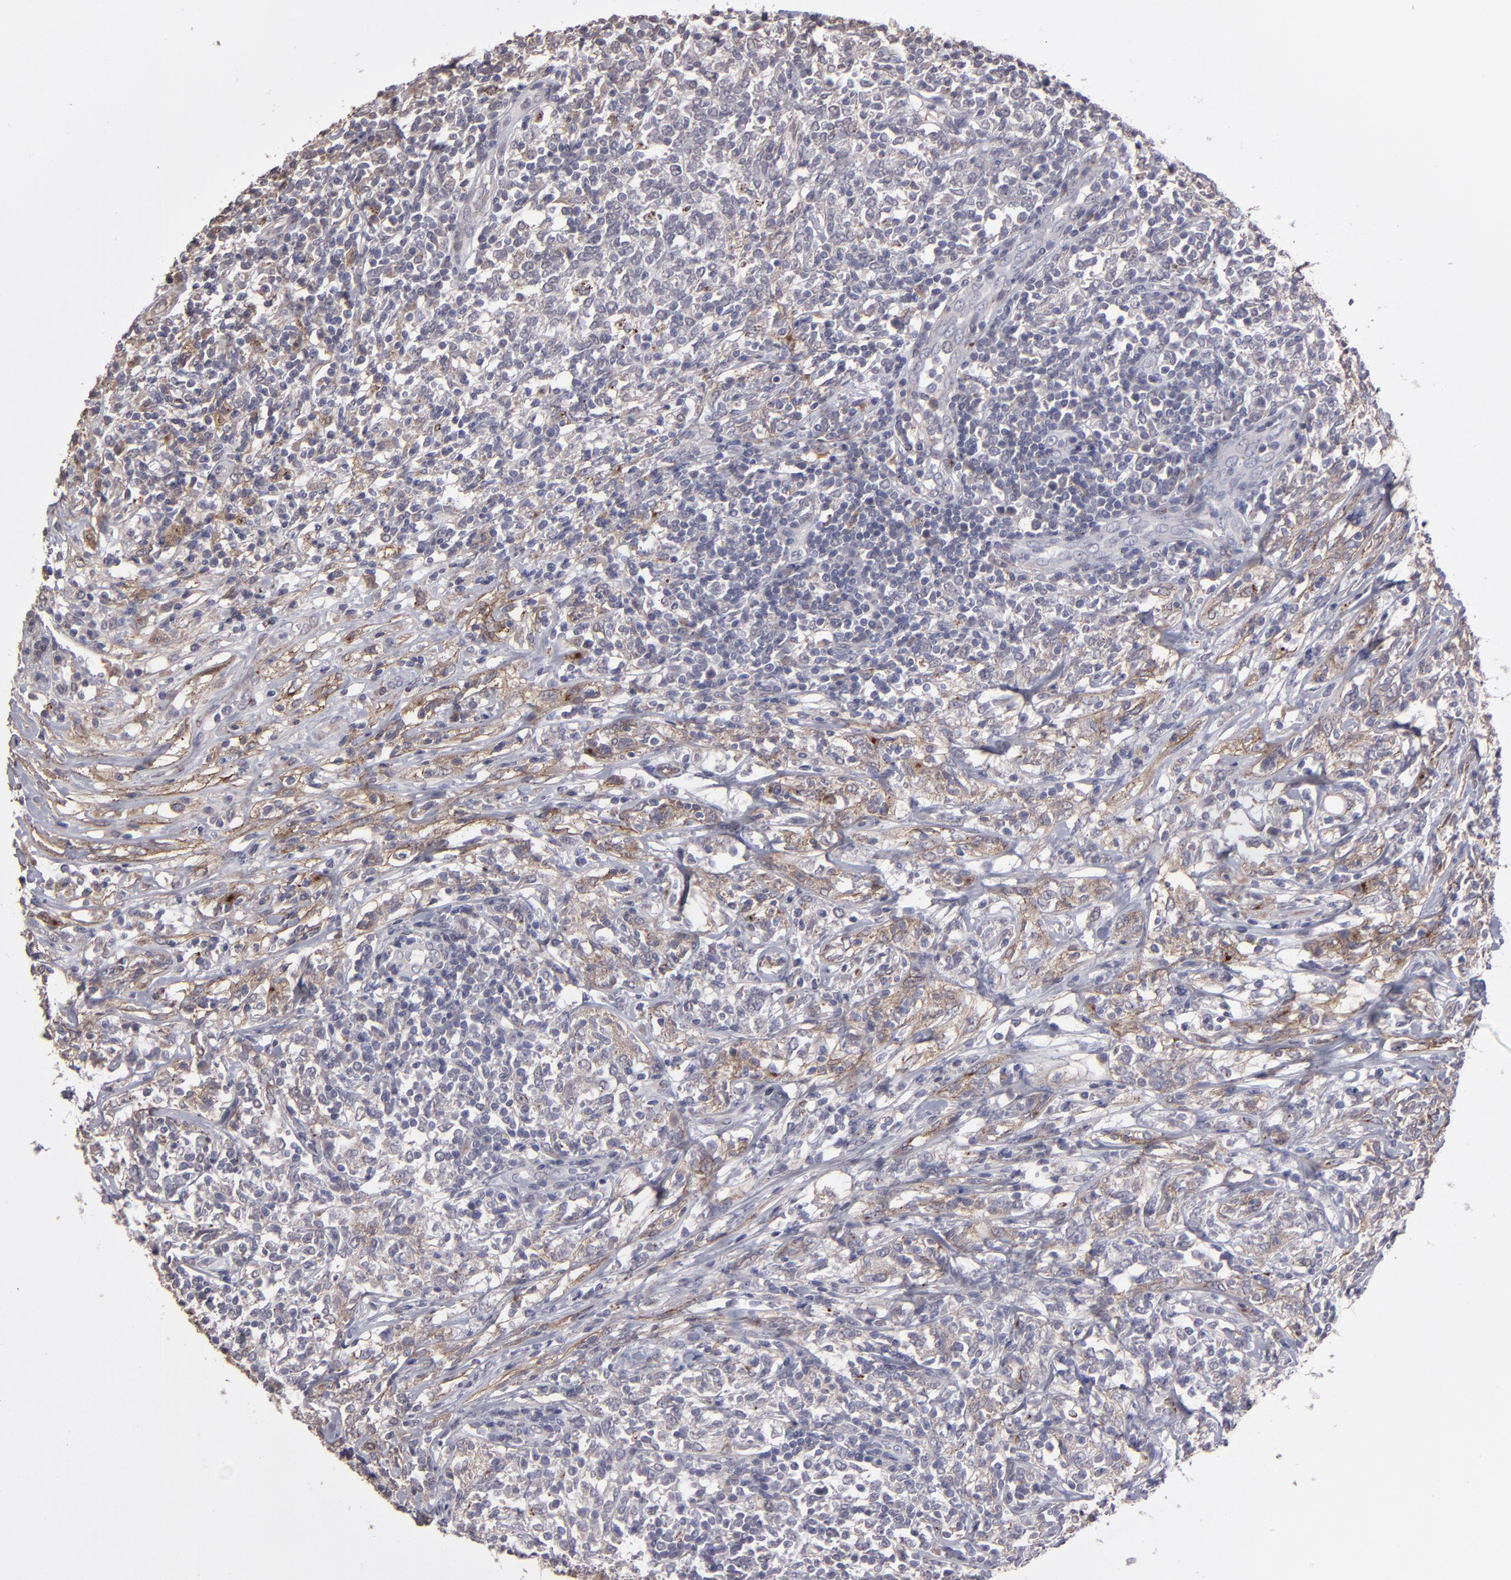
{"staining": {"intensity": "weak", "quantity": "25%-75%", "location": "cytoplasmic/membranous"}, "tissue": "lymphoma", "cell_type": "Tumor cells", "image_type": "cancer", "snomed": [{"axis": "morphology", "description": "Malignant lymphoma, non-Hodgkin's type, High grade"}, {"axis": "topography", "description": "Lymph node"}], "caption": "Immunohistochemistry (IHC) (DAB) staining of lymphoma demonstrates weak cytoplasmic/membranous protein staining in approximately 25%-75% of tumor cells. (DAB (3,3'-diaminobenzidine) IHC with brightfield microscopy, high magnification).", "gene": "ITGB5", "patient": {"sex": "female", "age": 84}}